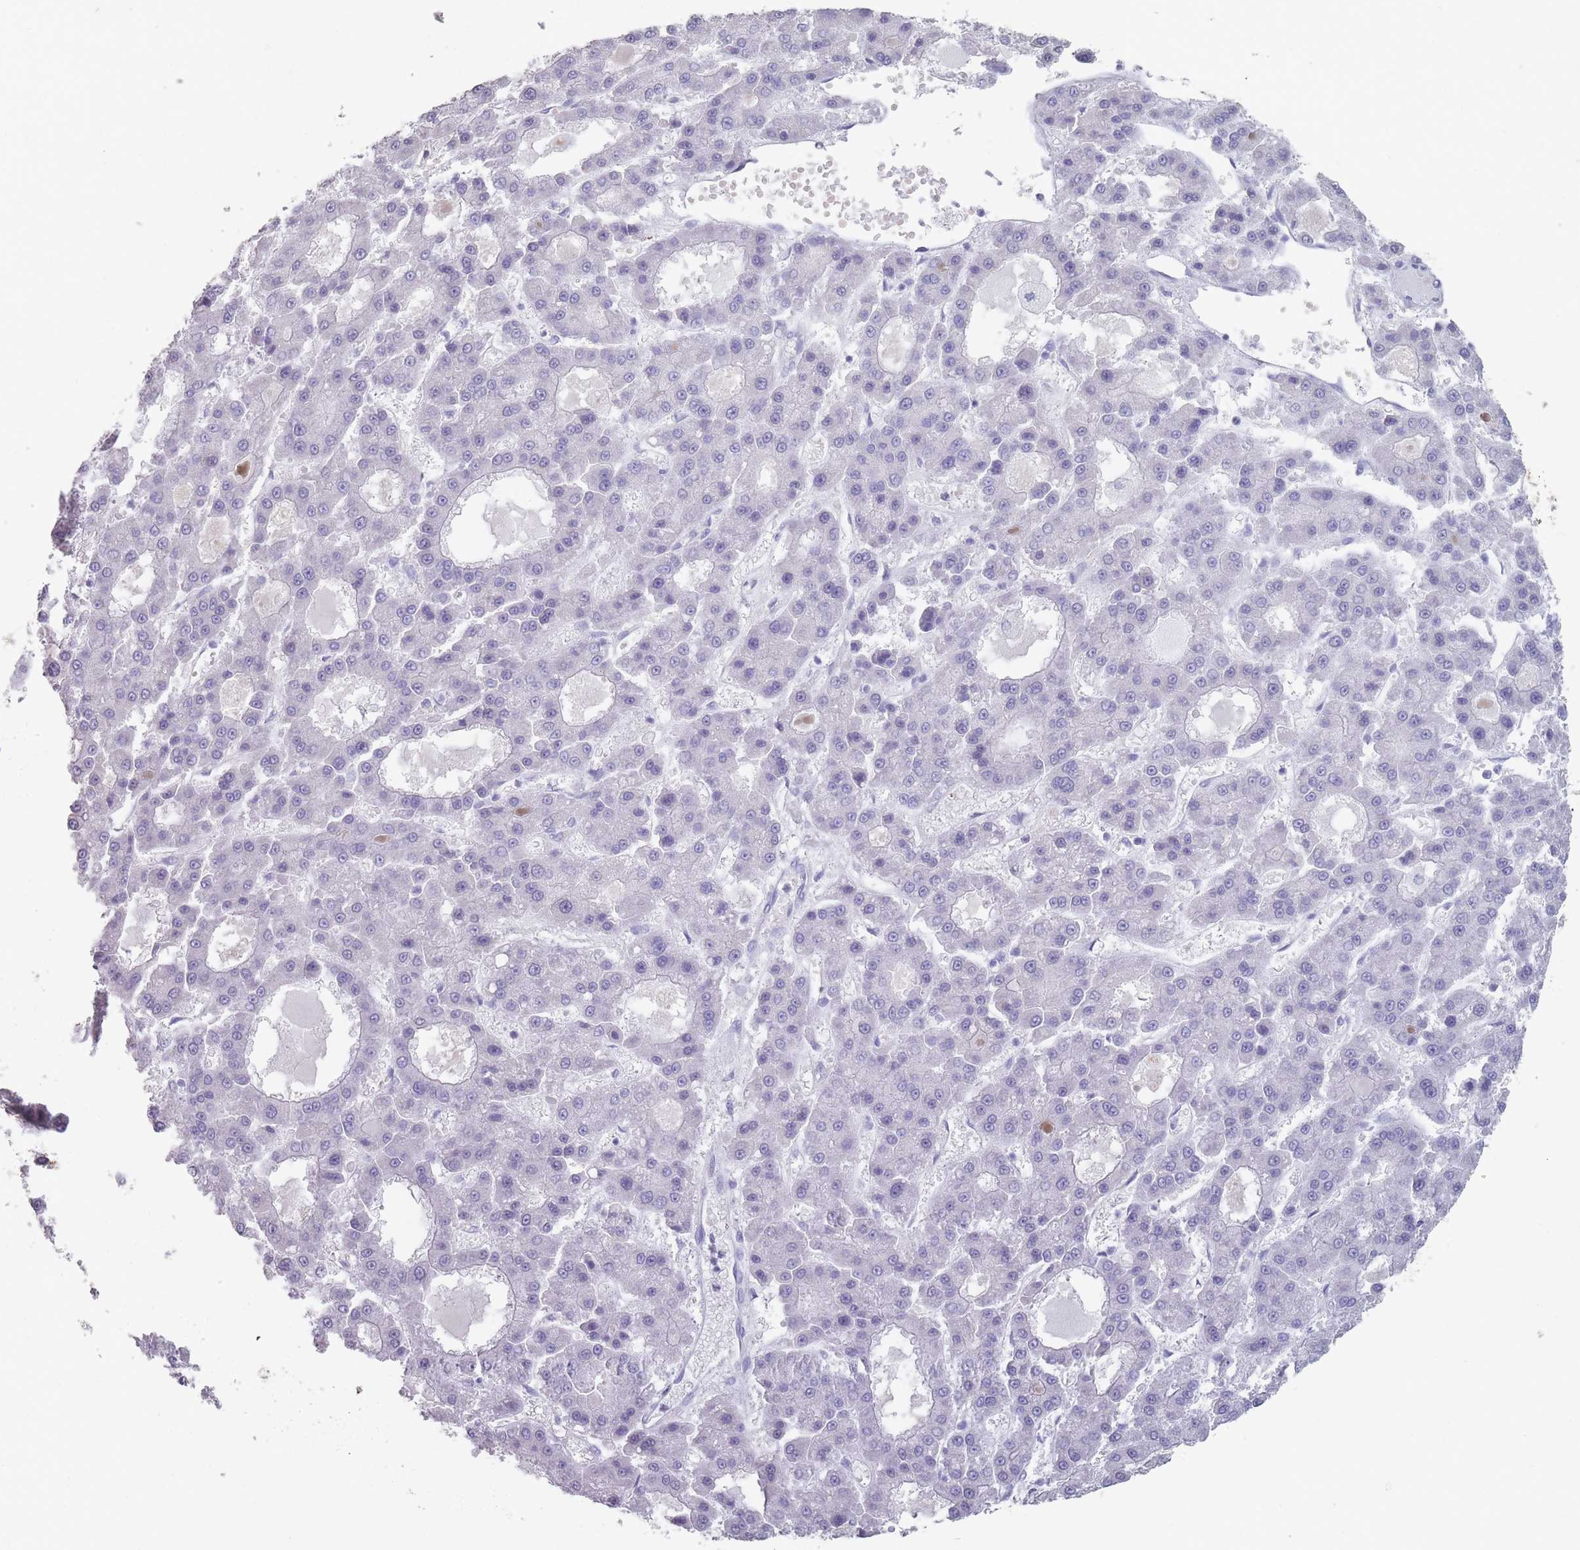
{"staining": {"intensity": "negative", "quantity": "none", "location": "none"}, "tissue": "liver cancer", "cell_type": "Tumor cells", "image_type": "cancer", "snomed": [{"axis": "morphology", "description": "Carcinoma, Hepatocellular, NOS"}, {"axis": "topography", "description": "Liver"}], "caption": "Immunohistochemical staining of human hepatocellular carcinoma (liver) reveals no significant expression in tumor cells.", "gene": "RHBG", "patient": {"sex": "male", "age": 70}}